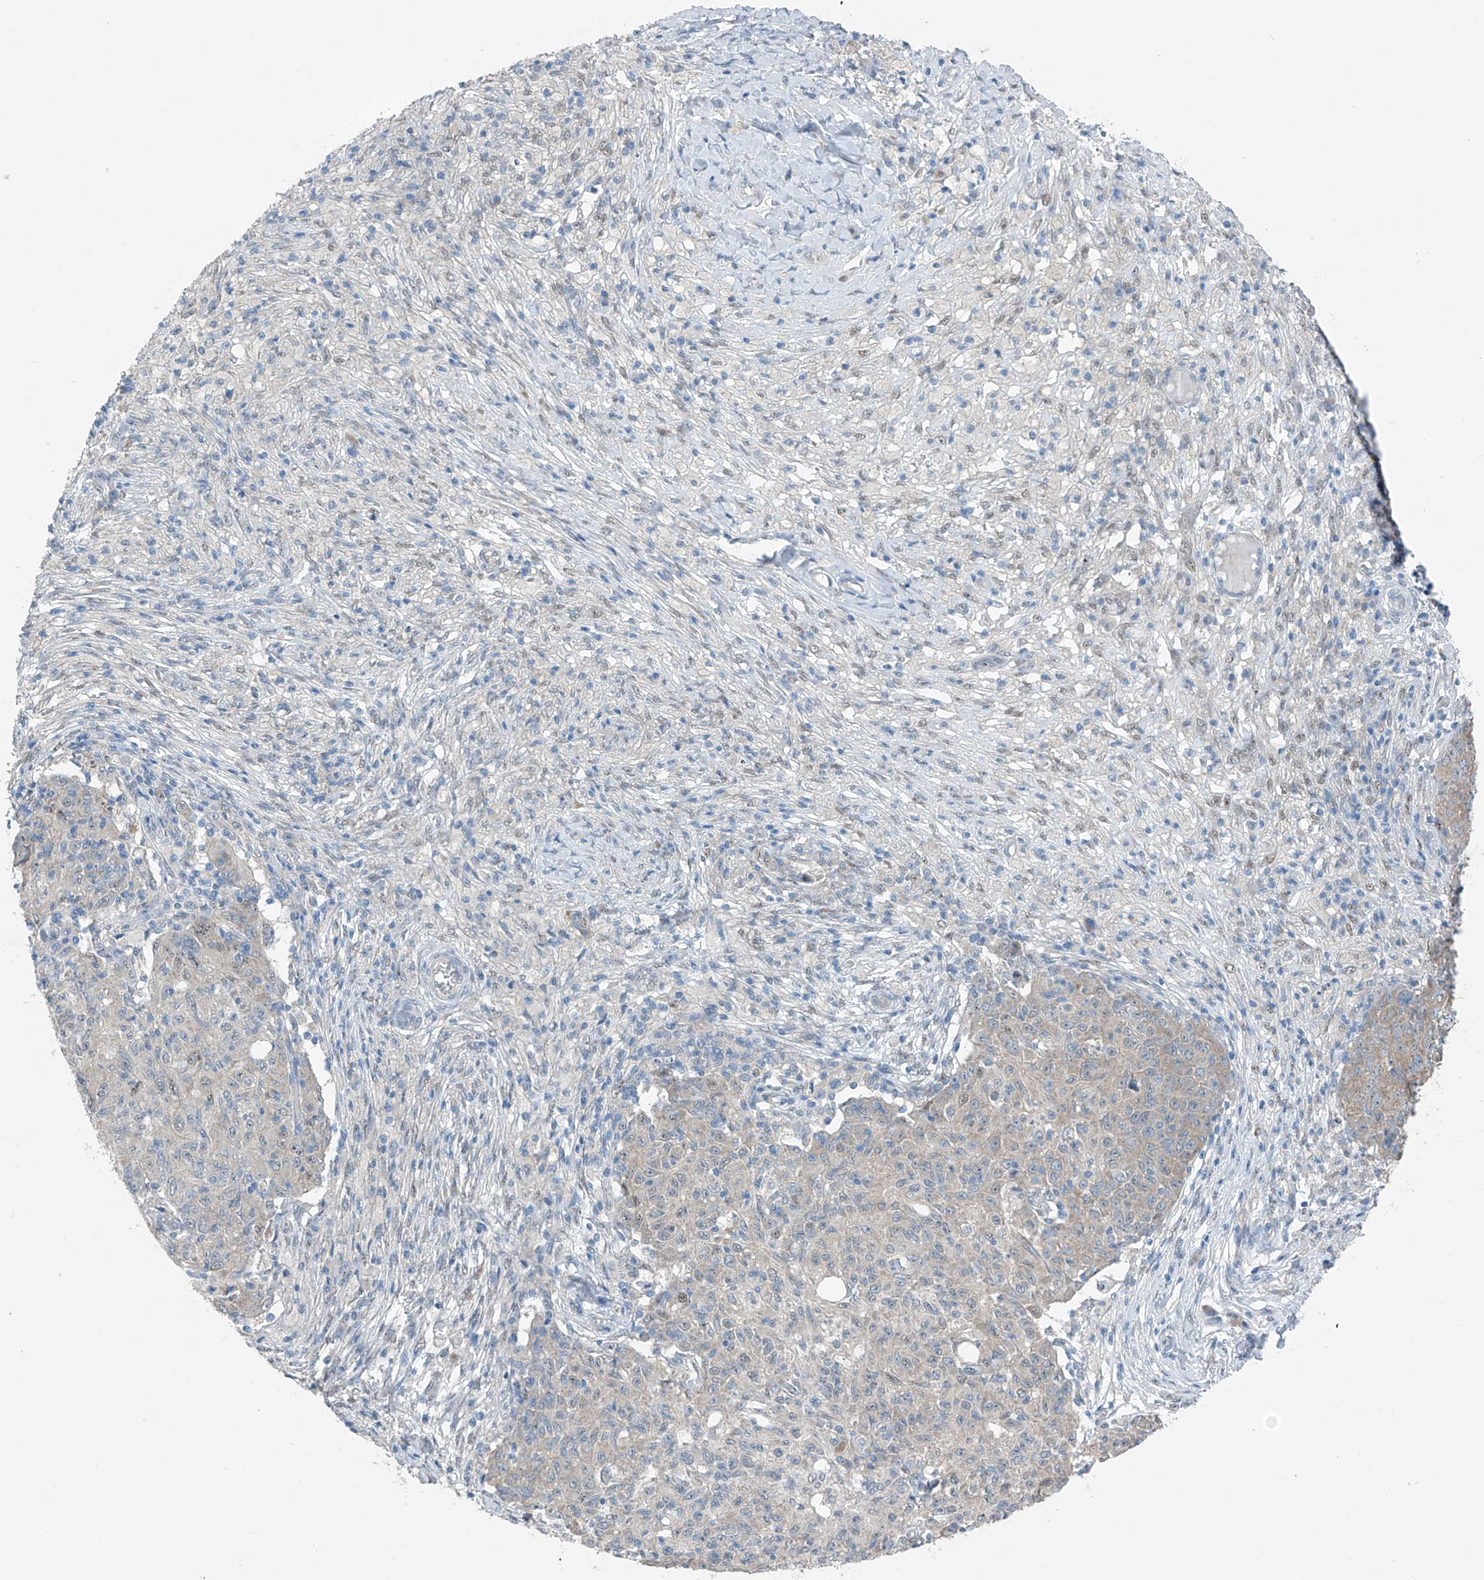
{"staining": {"intensity": "negative", "quantity": "none", "location": "none"}, "tissue": "ovarian cancer", "cell_type": "Tumor cells", "image_type": "cancer", "snomed": [{"axis": "morphology", "description": "Carcinoma, endometroid"}, {"axis": "topography", "description": "Ovary"}], "caption": "A photomicrograph of human ovarian cancer is negative for staining in tumor cells.", "gene": "RPL4", "patient": {"sex": "female", "age": 42}}